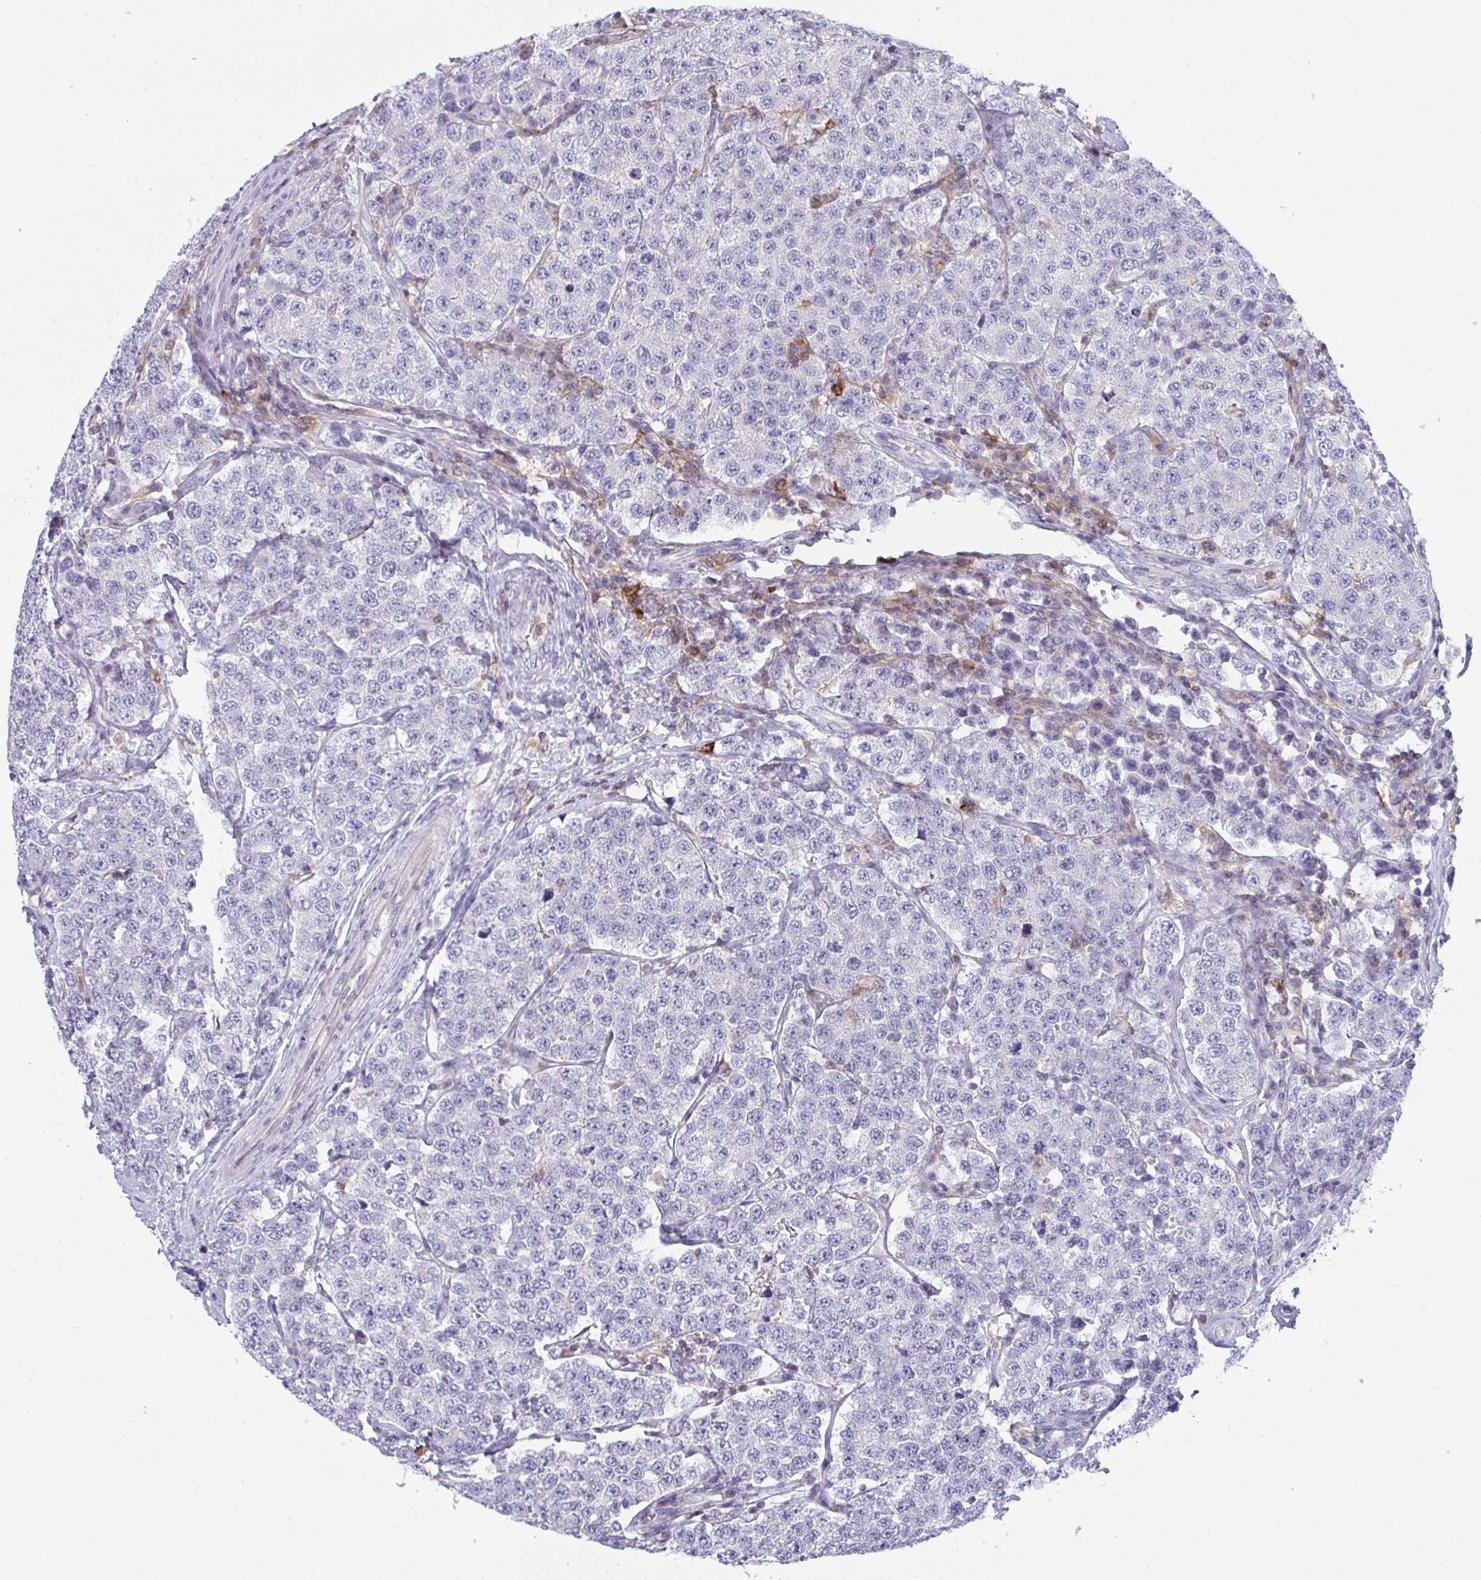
{"staining": {"intensity": "negative", "quantity": "none", "location": "none"}, "tissue": "testis cancer", "cell_type": "Tumor cells", "image_type": "cancer", "snomed": [{"axis": "morphology", "description": "Seminoma, NOS"}, {"axis": "topography", "description": "Testis"}], "caption": "A histopathology image of human testis cancer is negative for staining in tumor cells. (Stains: DAB (3,3'-diaminobenzidine) immunohistochemistry (IHC) with hematoxylin counter stain, Microscopy: brightfield microscopy at high magnification).", "gene": "DISP2", "patient": {"sex": "male", "age": 34}}